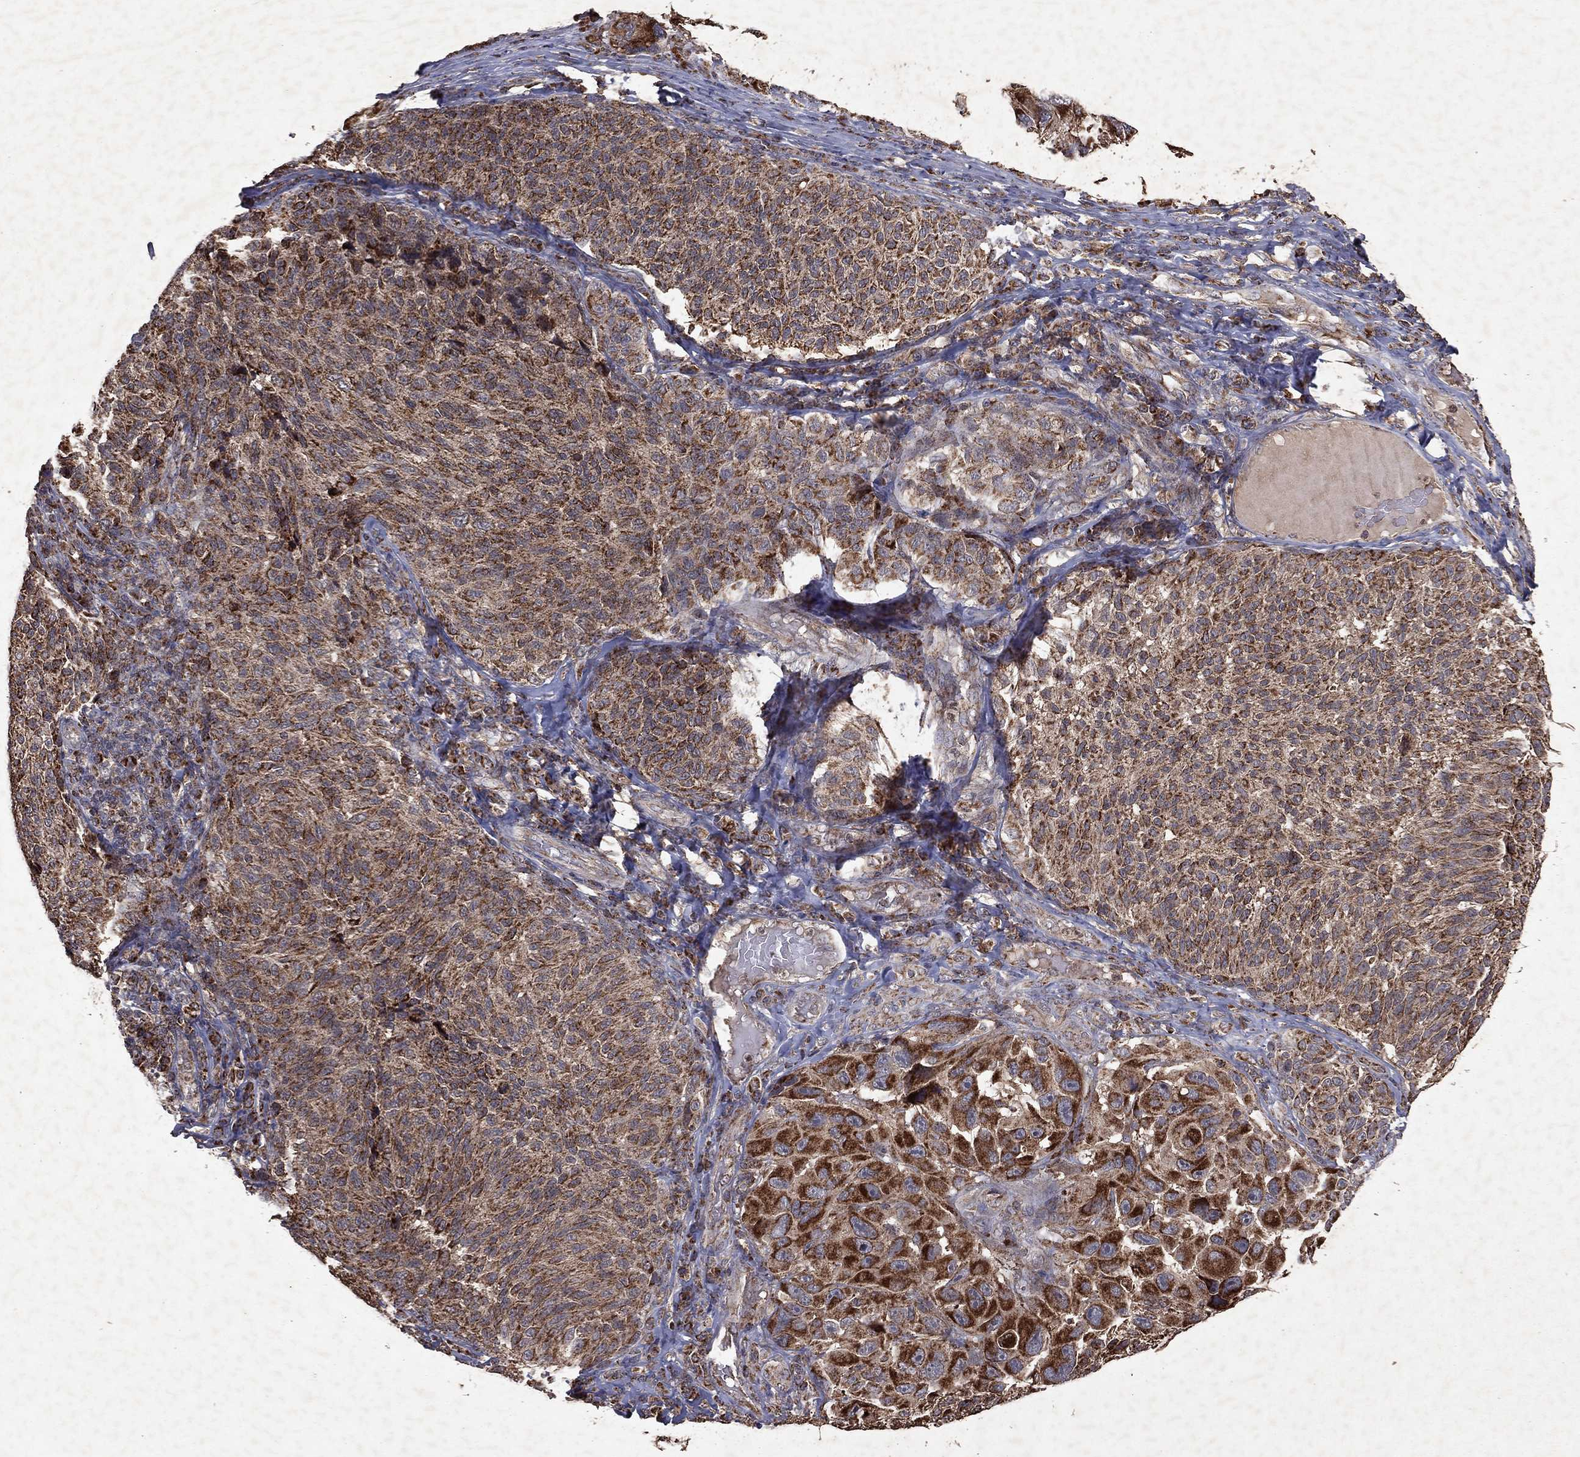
{"staining": {"intensity": "strong", "quantity": ">75%", "location": "cytoplasmic/membranous"}, "tissue": "melanoma", "cell_type": "Tumor cells", "image_type": "cancer", "snomed": [{"axis": "morphology", "description": "Malignant melanoma, NOS"}, {"axis": "topography", "description": "Skin"}], "caption": "Immunohistochemical staining of human melanoma reveals high levels of strong cytoplasmic/membranous protein staining in approximately >75% of tumor cells. (IHC, brightfield microscopy, high magnification).", "gene": "PYROXD2", "patient": {"sex": "female", "age": 73}}